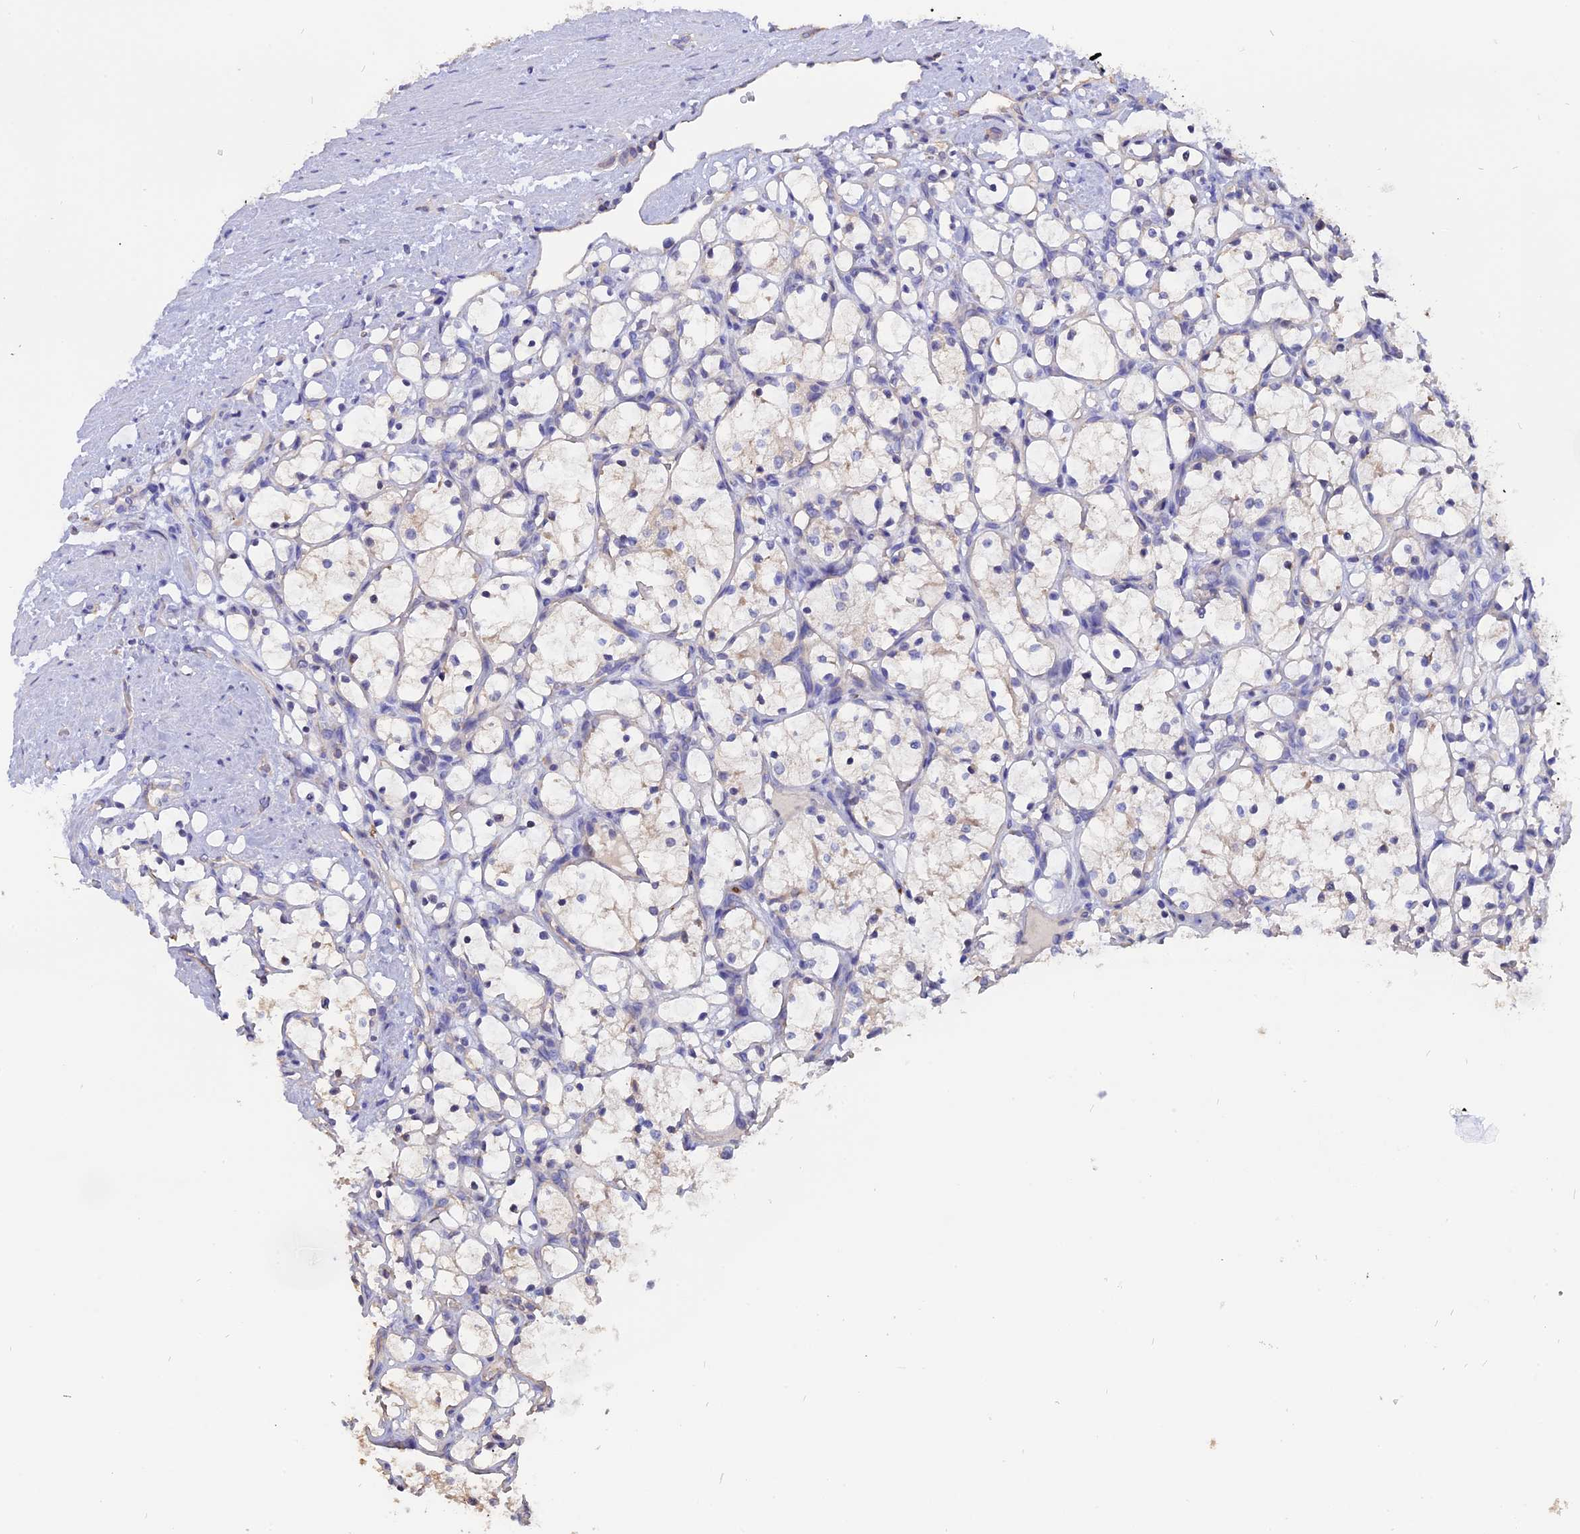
{"staining": {"intensity": "negative", "quantity": "none", "location": "none"}, "tissue": "renal cancer", "cell_type": "Tumor cells", "image_type": "cancer", "snomed": [{"axis": "morphology", "description": "Adenocarcinoma, NOS"}, {"axis": "topography", "description": "Kidney"}], "caption": "There is no significant staining in tumor cells of renal cancer. Brightfield microscopy of immunohistochemistry (IHC) stained with DAB (brown) and hematoxylin (blue), captured at high magnification.", "gene": "CARMIL2", "patient": {"sex": "female", "age": 69}}